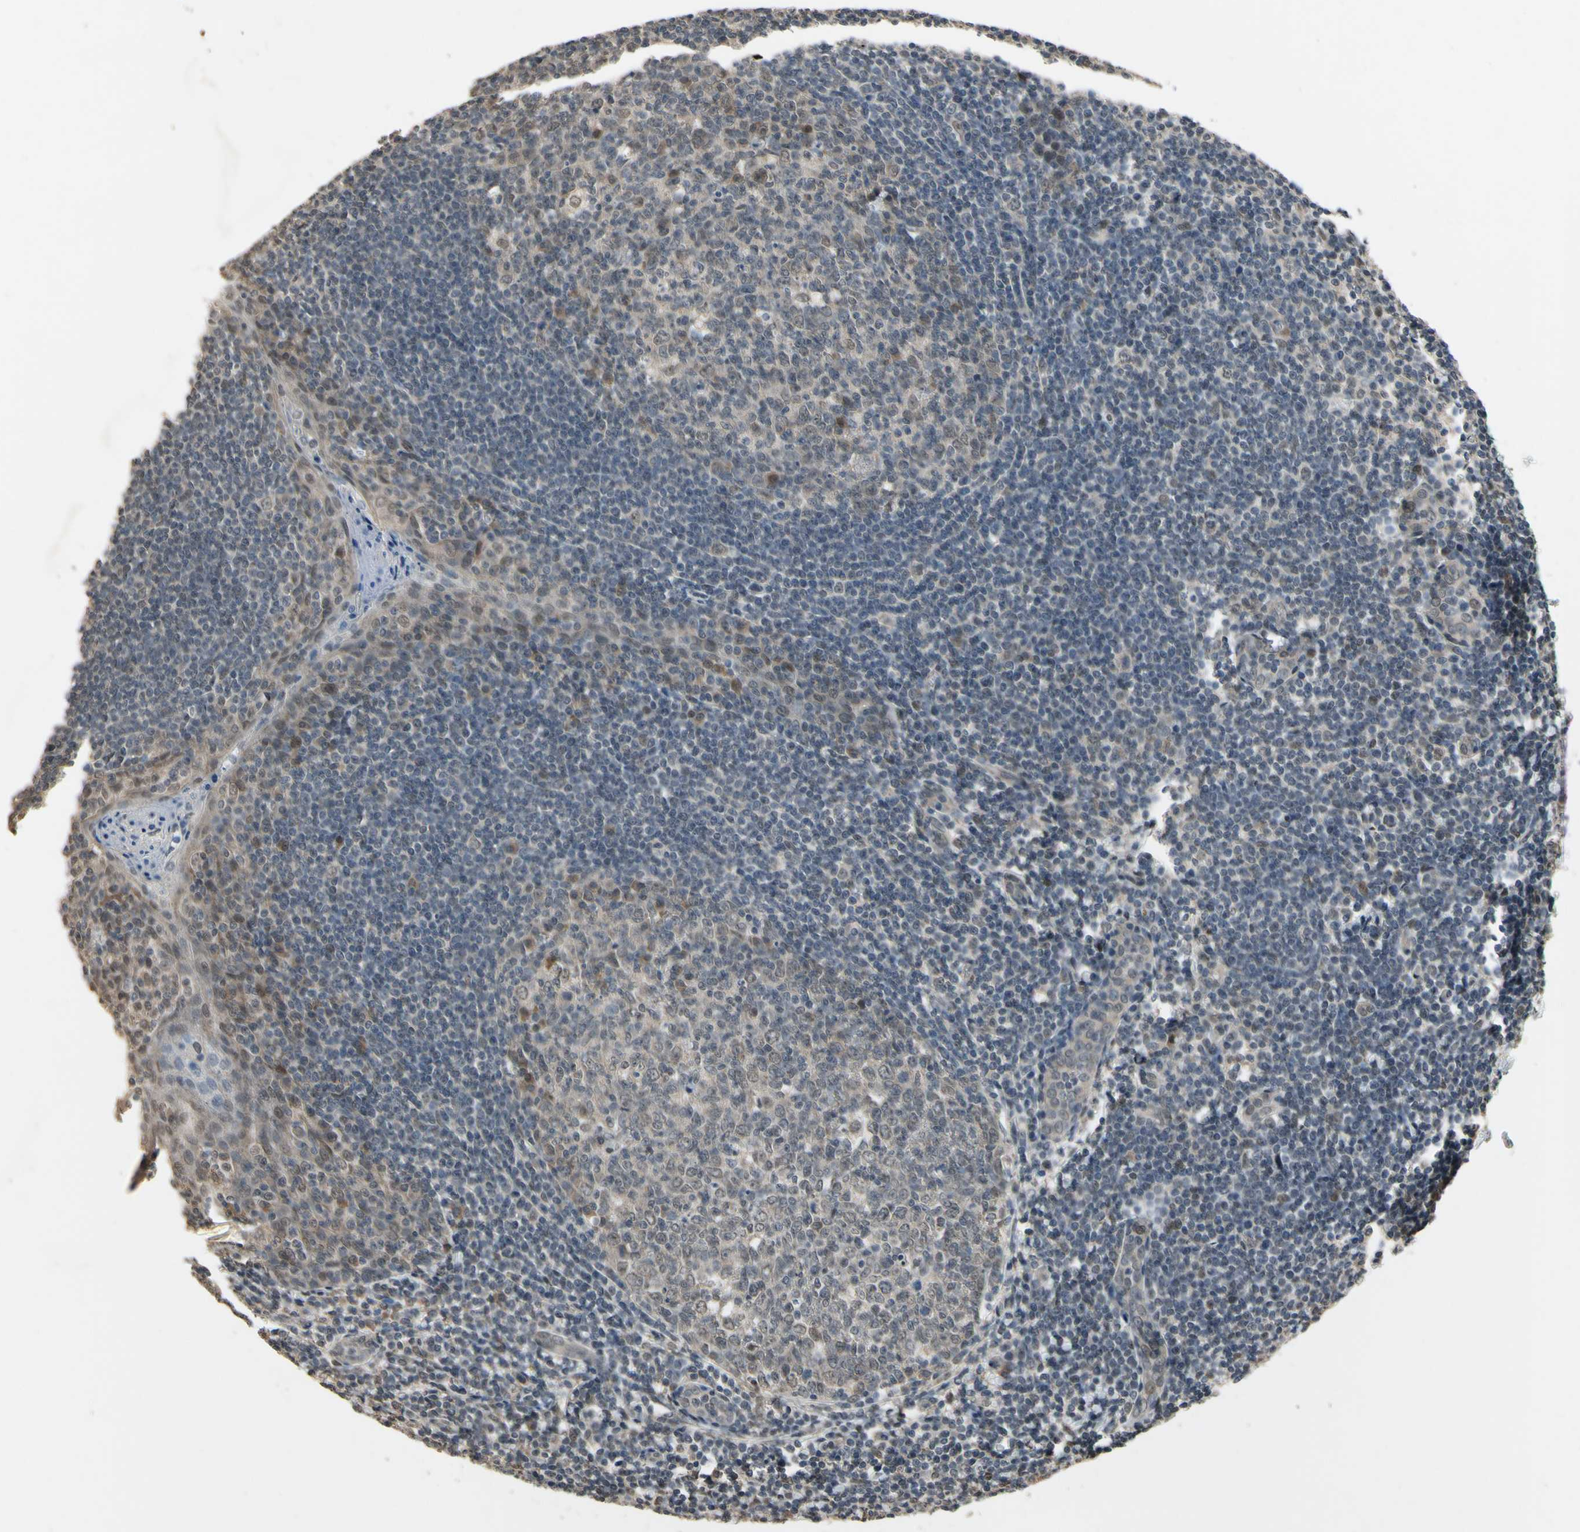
{"staining": {"intensity": "moderate", "quantity": "<25%", "location": "nuclear"}, "tissue": "tonsil", "cell_type": "Germinal center cells", "image_type": "normal", "snomed": [{"axis": "morphology", "description": "Normal tissue, NOS"}, {"axis": "topography", "description": "Tonsil"}], "caption": "Immunohistochemistry (IHC) (DAB (3,3'-diaminobenzidine)) staining of unremarkable human tonsil demonstrates moderate nuclear protein staining in about <25% of germinal center cells.", "gene": "ZNF174", "patient": {"sex": "male", "age": 31}}